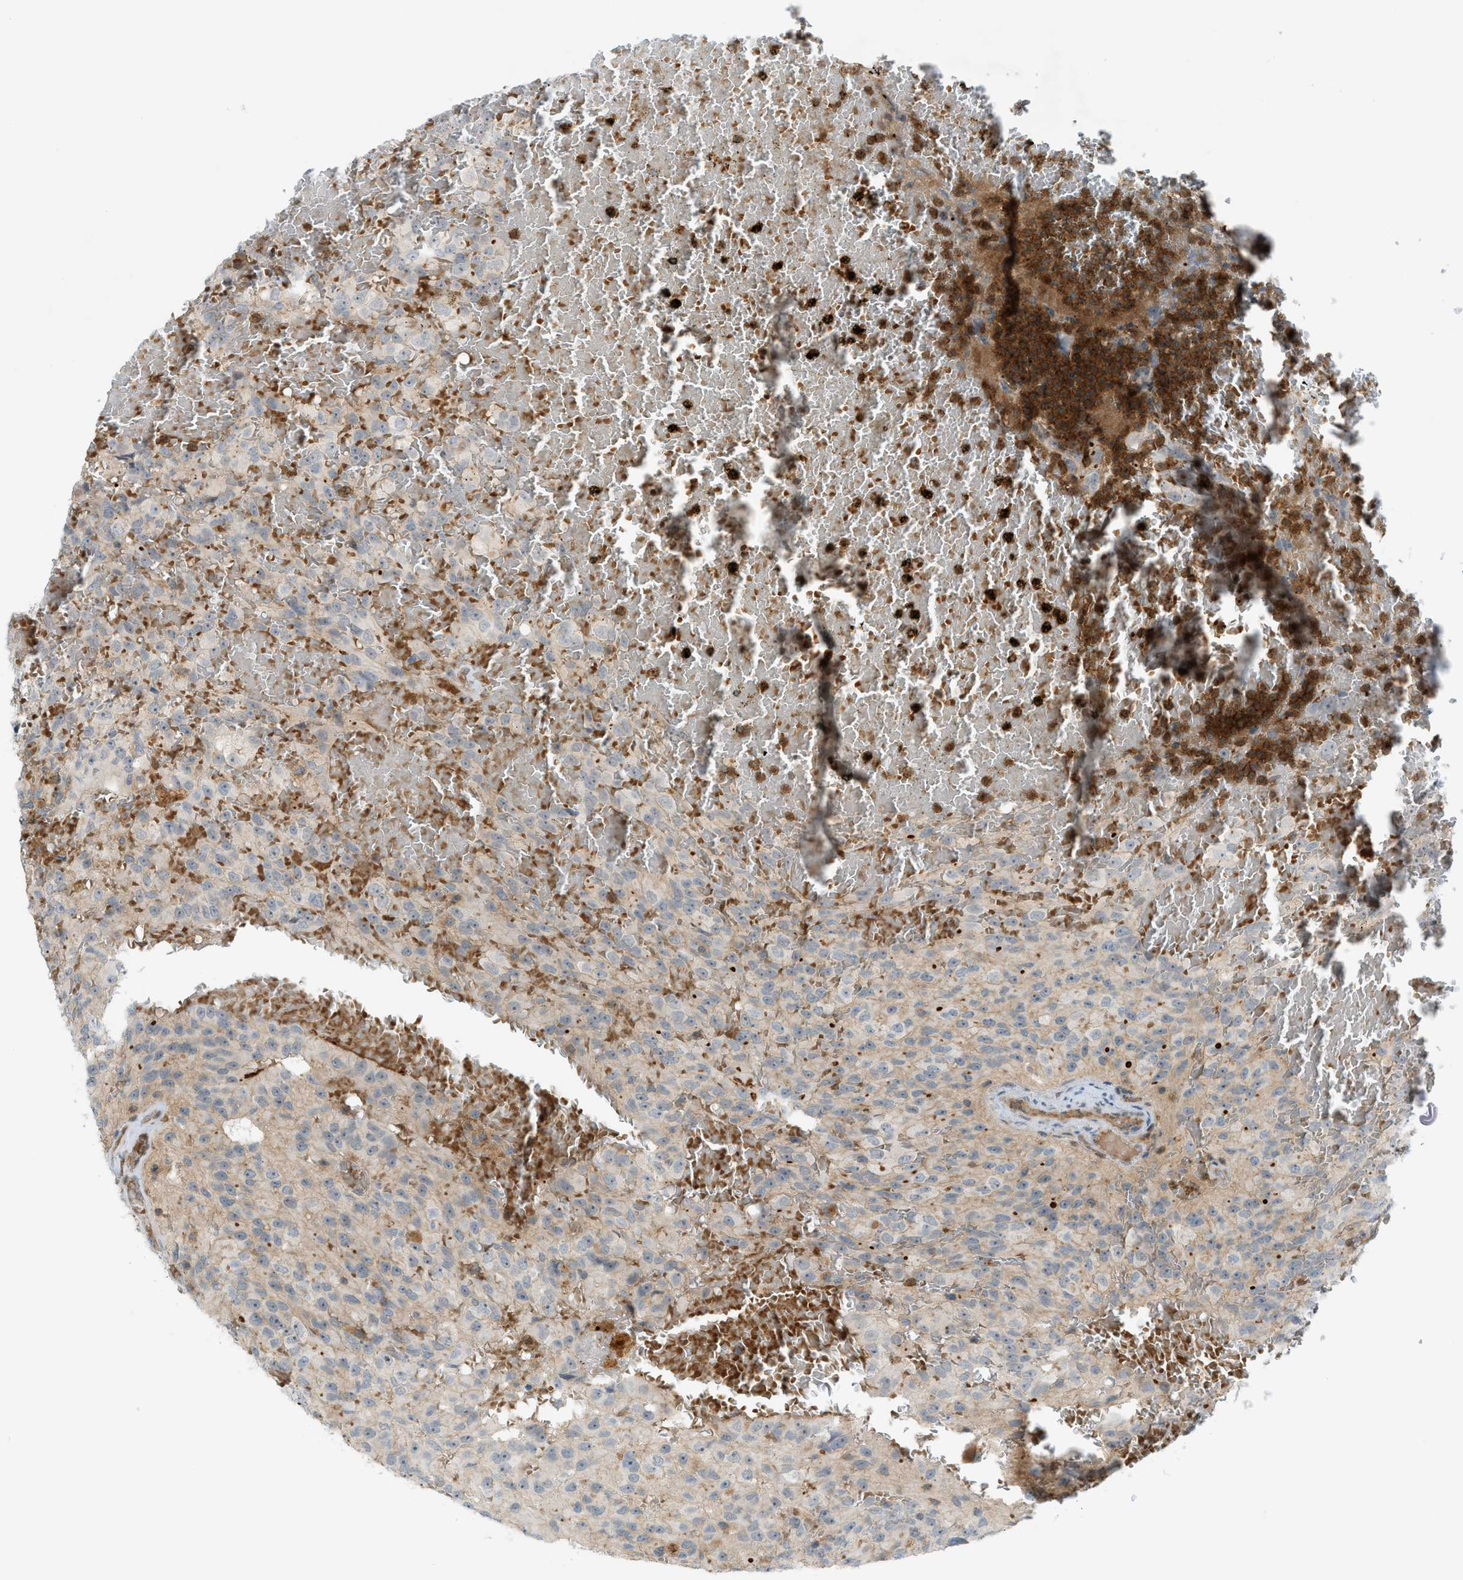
{"staining": {"intensity": "weak", "quantity": "25%-75%", "location": "cytoplasmic/membranous"}, "tissue": "glioma", "cell_type": "Tumor cells", "image_type": "cancer", "snomed": [{"axis": "morphology", "description": "Glioma, malignant, High grade"}, {"axis": "topography", "description": "Brain"}], "caption": "This image exhibits immunohistochemistry staining of glioma, with low weak cytoplasmic/membranous positivity in approximately 25%-75% of tumor cells.", "gene": "GRK6", "patient": {"sex": "male", "age": 32}}